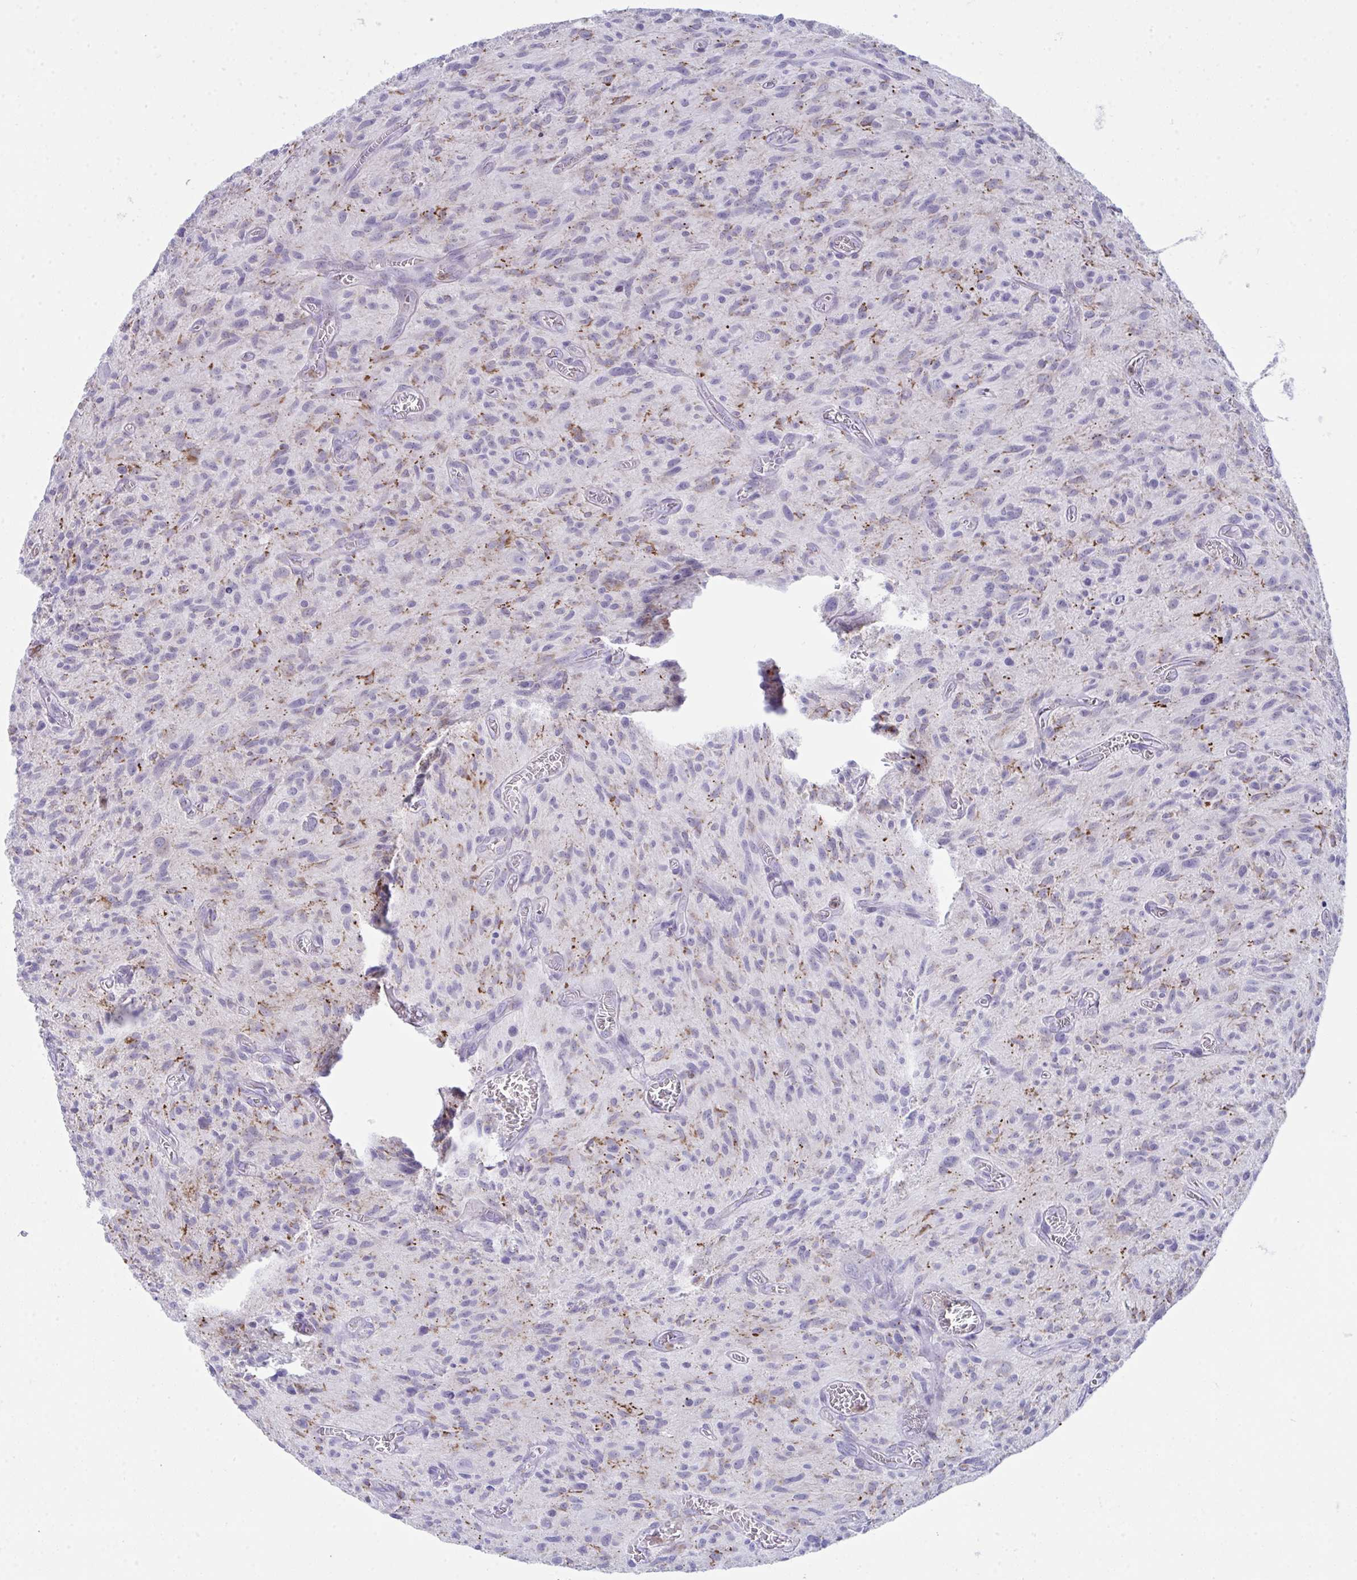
{"staining": {"intensity": "strong", "quantity": "<25%", "location": "cytoplasmic/membranous"}, "tissue": "glioma", "cell_type": "Tumor cells", "image_type": "cancer", "snomed": [{"axis": "morphology", "description": "Glioma, malignant, High grade"}, {"axis": "topography", "description": "Brain"}], "caption": "High-grade glioma (malignant) tissue displays strong cytoplasmic/membranous staining in approximately <25% of tumor cells (DAB (3,3'-diaminobenzidine) IHC, brown staining for protein, blue staining for nuclei).", "gene": "PLA2G12B", "patient": {"sex": "male", "age": 75}}